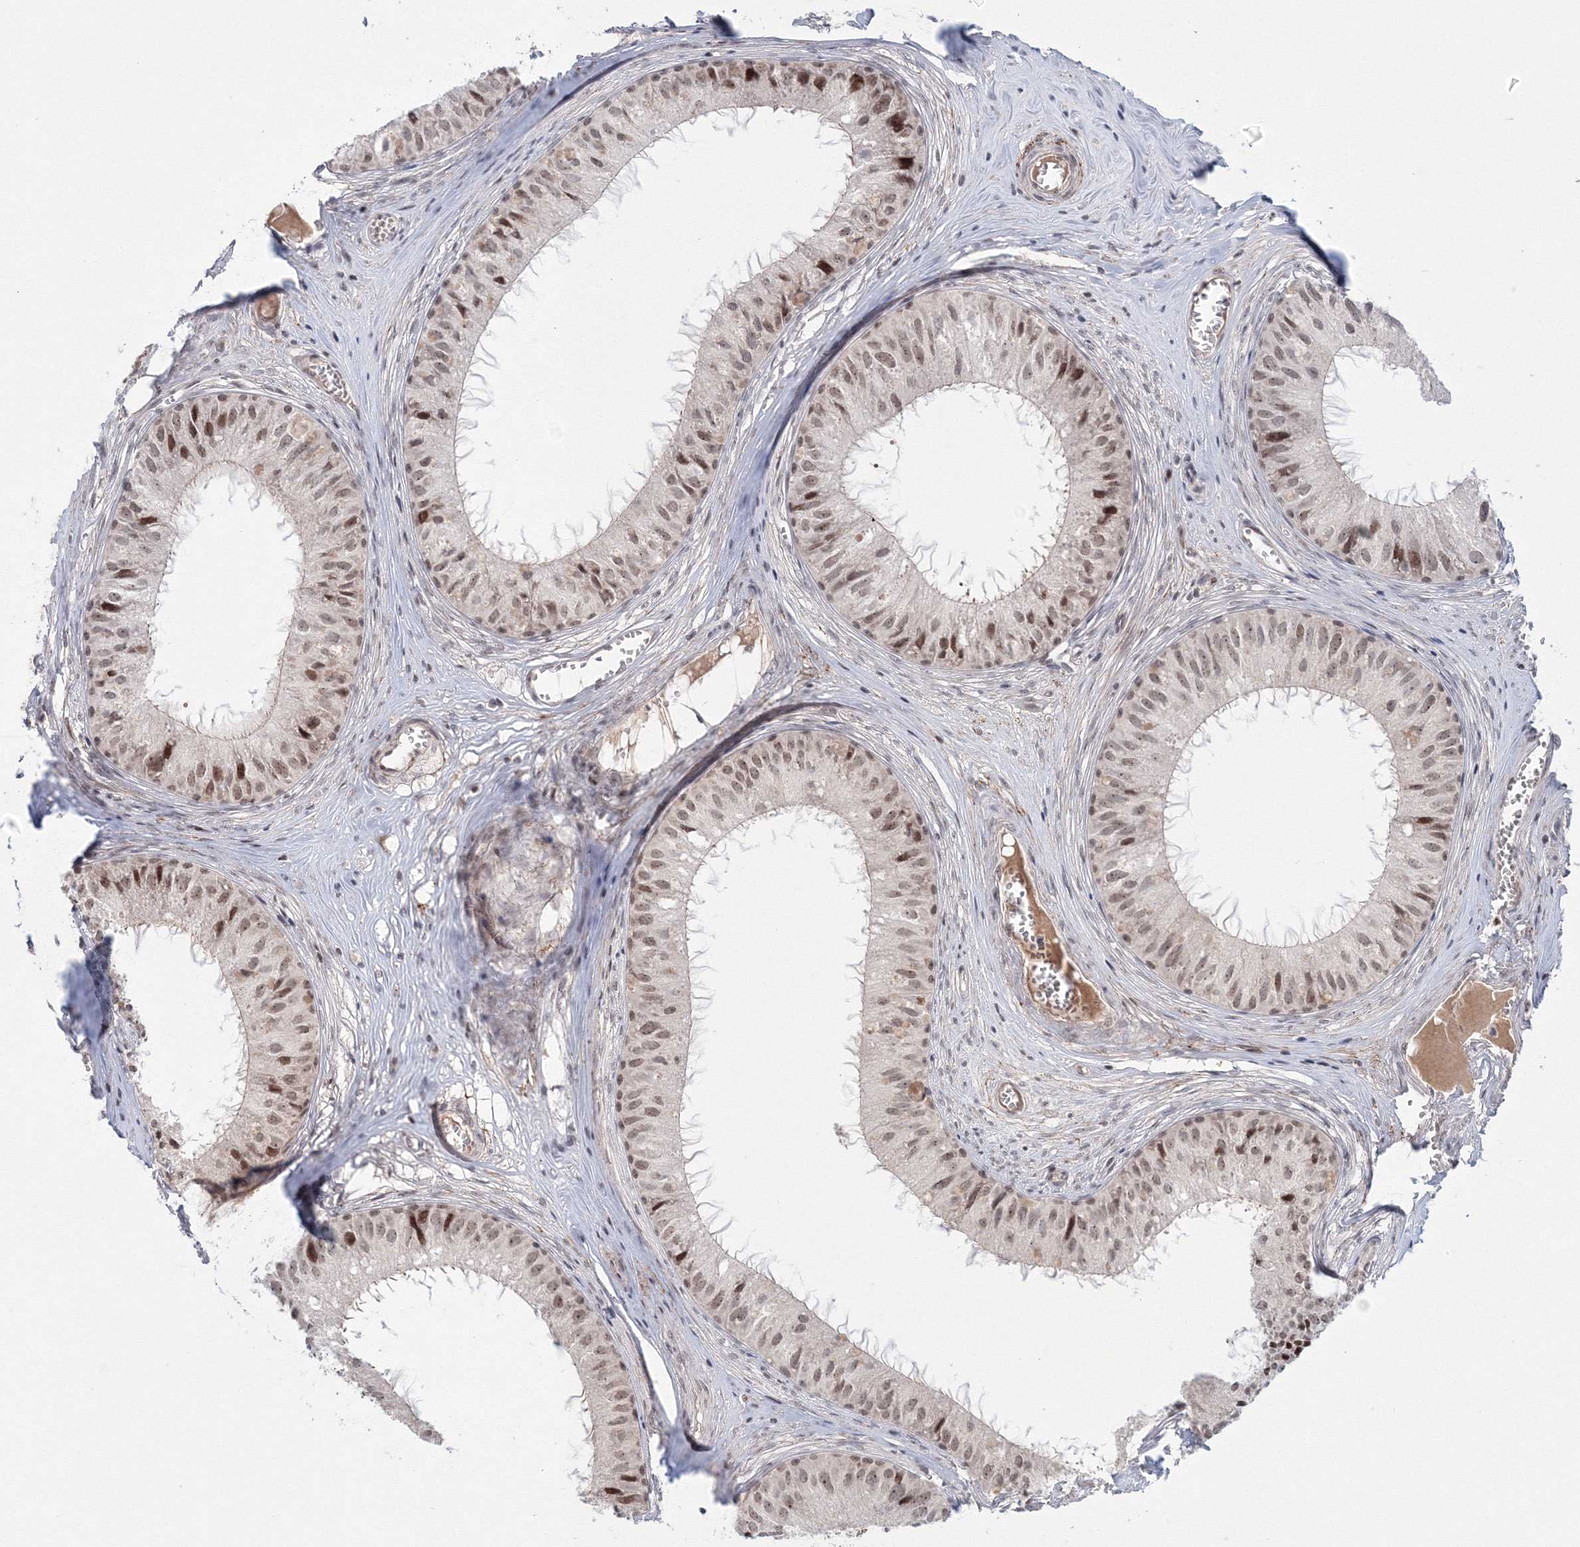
{"staining": {"intensity": "moderate", "quantity": ">75%", "location": "cytoplasmic/membranous,nuclear"}, "tissue": "epididymis", "cell_type": "Glandular cells", "image_type": "normal", "snomed": [{"axis": "morphology", "description": "Normal tissue, NOS"}, {"axis": "topography", "description": "Epididymis"}], "caption": "A micrograph of human epididymis stained for a protein demonstrates moderate cytoplasmic/membranous,nuclear brown staining in glandular cells. (Stains: DAB in brown, nuclei in blue, Microscopy: brightfield microscopy at high magnification).", "gene": "NOA1", "patient": {"sex": "male", "age": 36}}